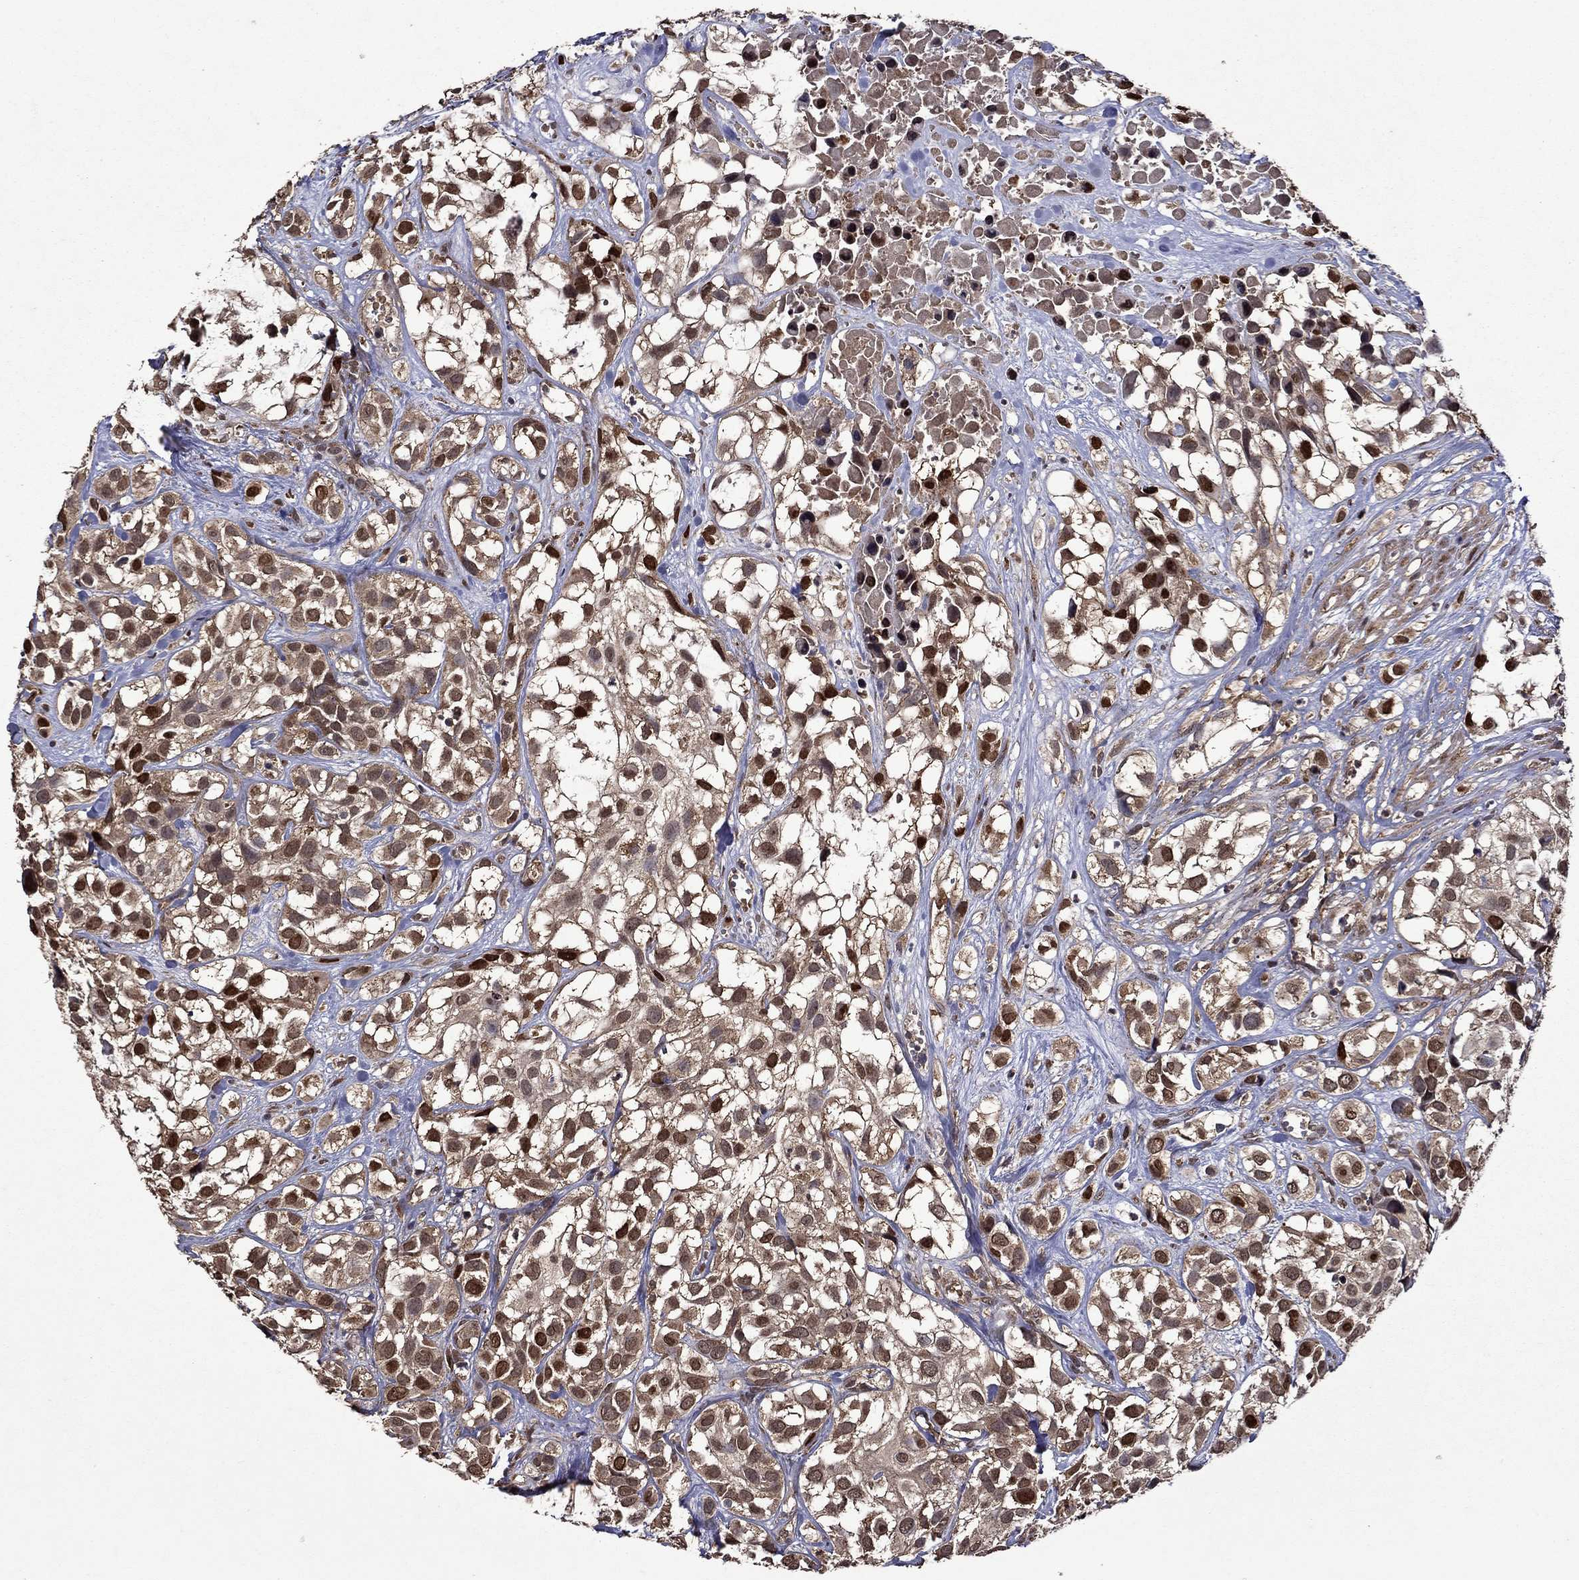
{"staining": {"intensity": "strong", "quantity": ">75%", "location": "cytoplasmic/membranous,nuclear"}, "tissue": "urothelial cancer", "cell_type": "Tumor cells", "image_type": "cancer", "snomed": [{"axis": "morphology", "description": "Urothelial carcinoma, High grade"}, {"axis": "topography", "description": "Urinary bladder"}], "caption": "There is high levels of strong cytoplasmic/membranous and nuclear expression in tumor cells of high-grade urothelial carcinoma, as demonstrated by immunohistochemical staining (brown color).", "gene": "ITM2B", "patient": {"sex": "male", "age": 56}}